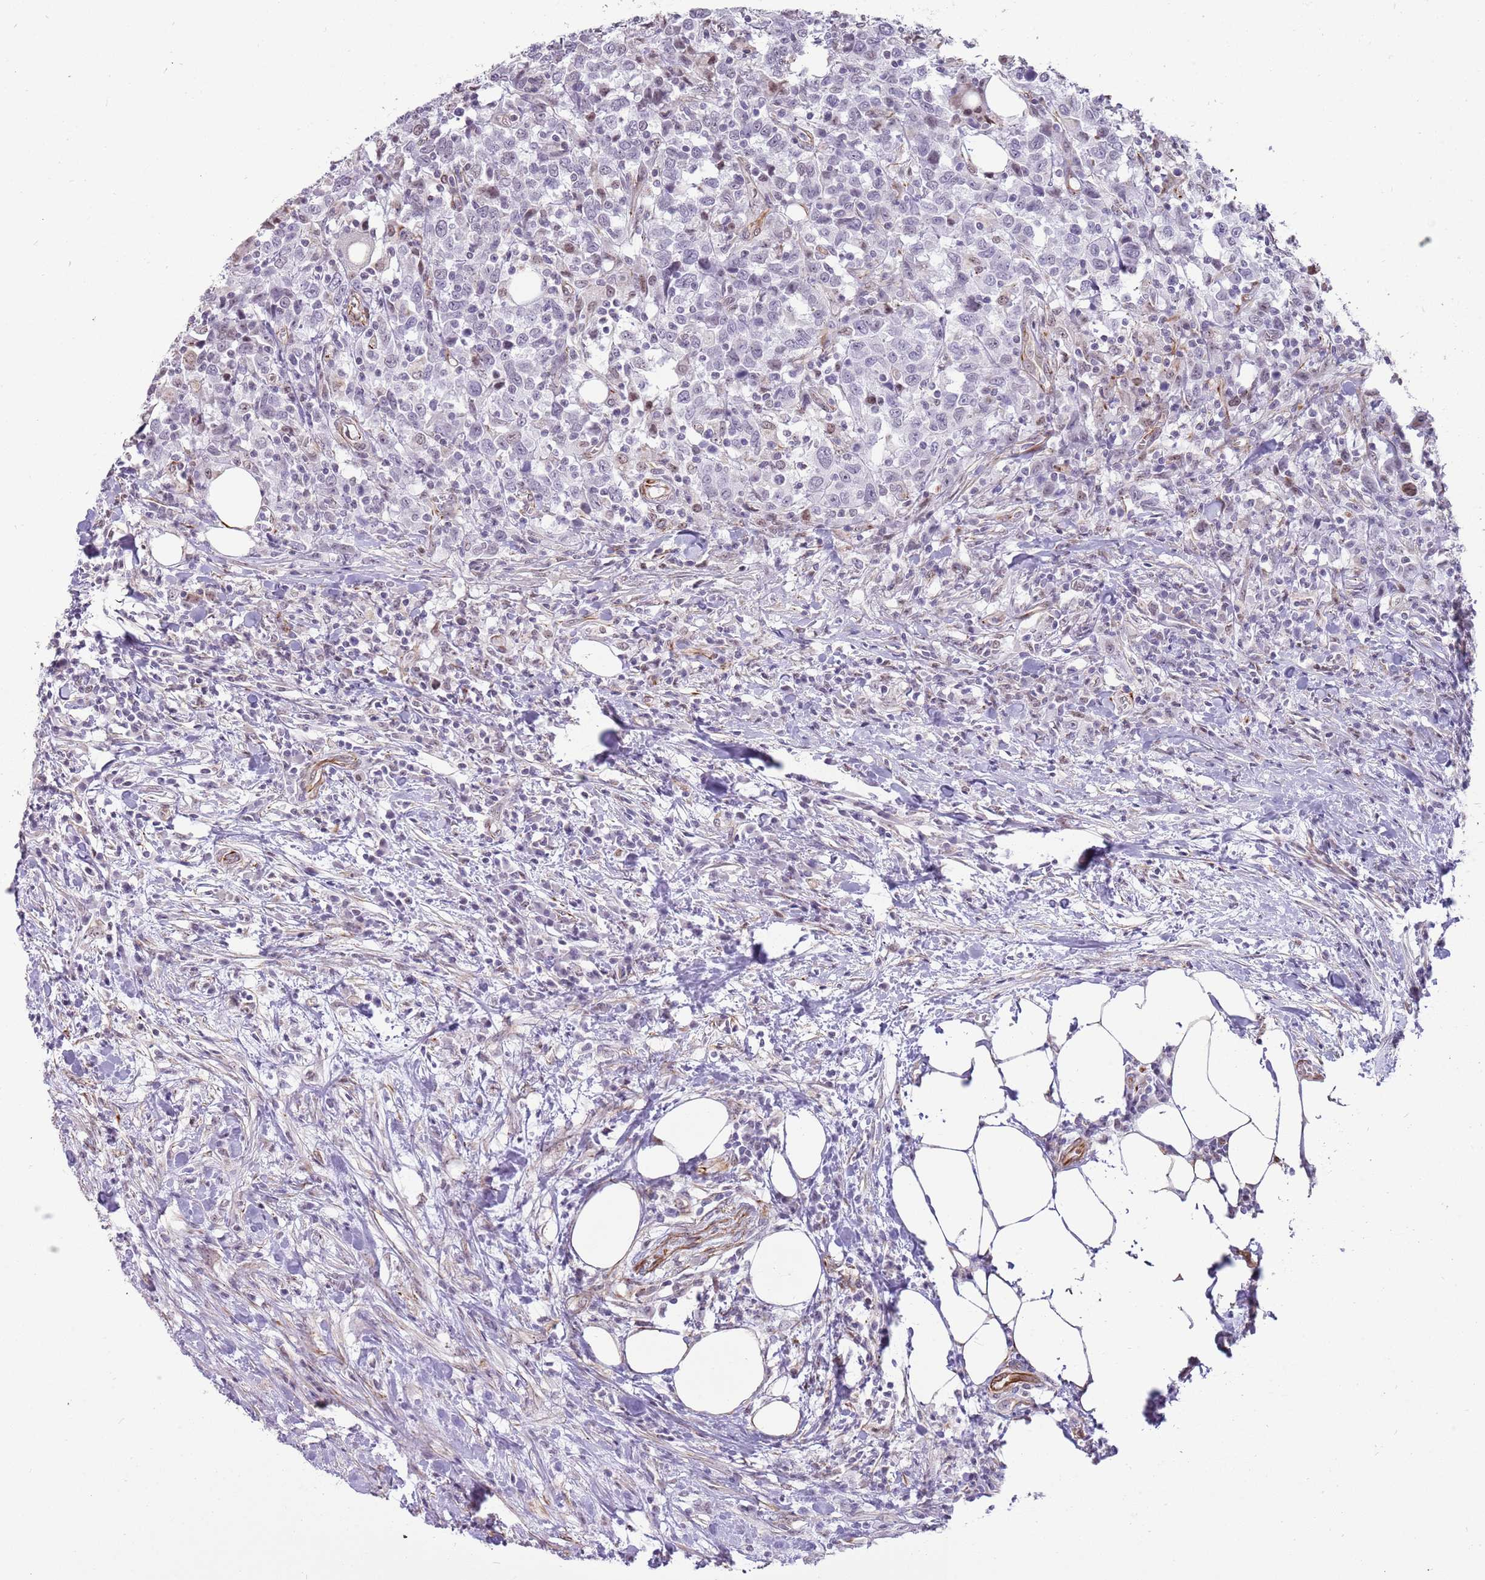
{"staining": {"intensity": "moderate", "quantity": "25%-75%", "location": "nuclear"}, "tissue": "urothelial cancer", "cell_type": "Tumor cells", "image_type": "cancer", "snomed": [{"axis": "morphology", "description": "Urothelial carcinoma, High grade"}, {"axis": "topography", "description": "Urinary bladder"}], "caption": "There is medium levels of moderate nuclear expression in tumor cells of urothelial cancer, as demonstrated by immunohistochemical staining (brown color).", "gene": "NBPF3", "patient": {"sex": "male", "age": 61}}